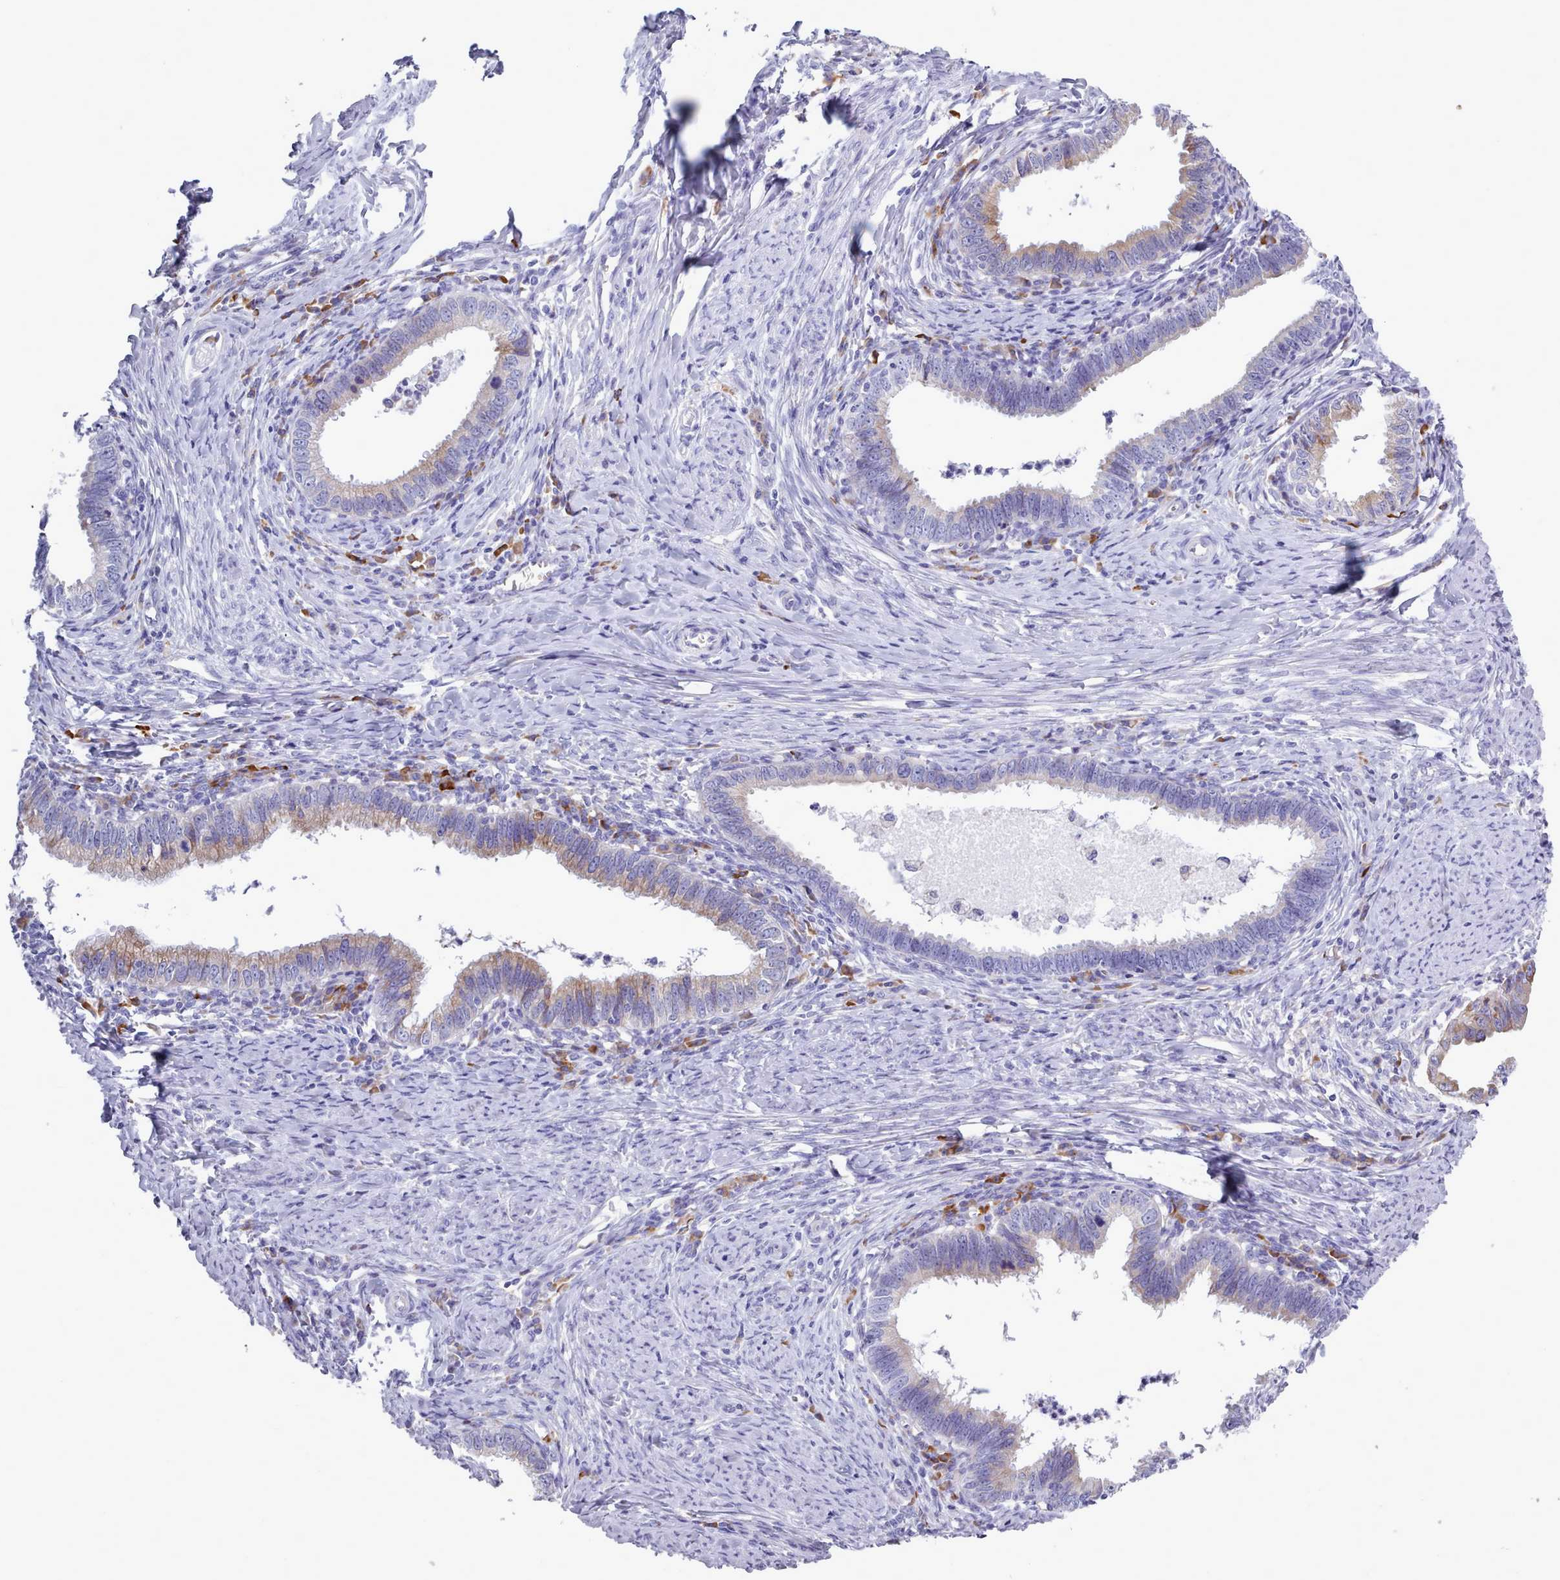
{"staining": {"intensity": "moderate", "quantity": "<25%", "location": "cytoplasmic/membranous"}, "tissue": "cervical cancer", "cell_type": "Tumor cells", "image_type": "cancer", "snomed": [{"axis": "morphology", "description": "Adenocarcinoma, NOS"}, {"axis": "topography", "description": "Cervix"}], "caption": "Cervical cancer (adenocarcinoma) stained with a brown dye demonstrates moderate cytoplasmic/membranous positive expression in about <25% of tumor cells.", "gene": "XKR8", "patient": {"sex": "female", "age": 36}}